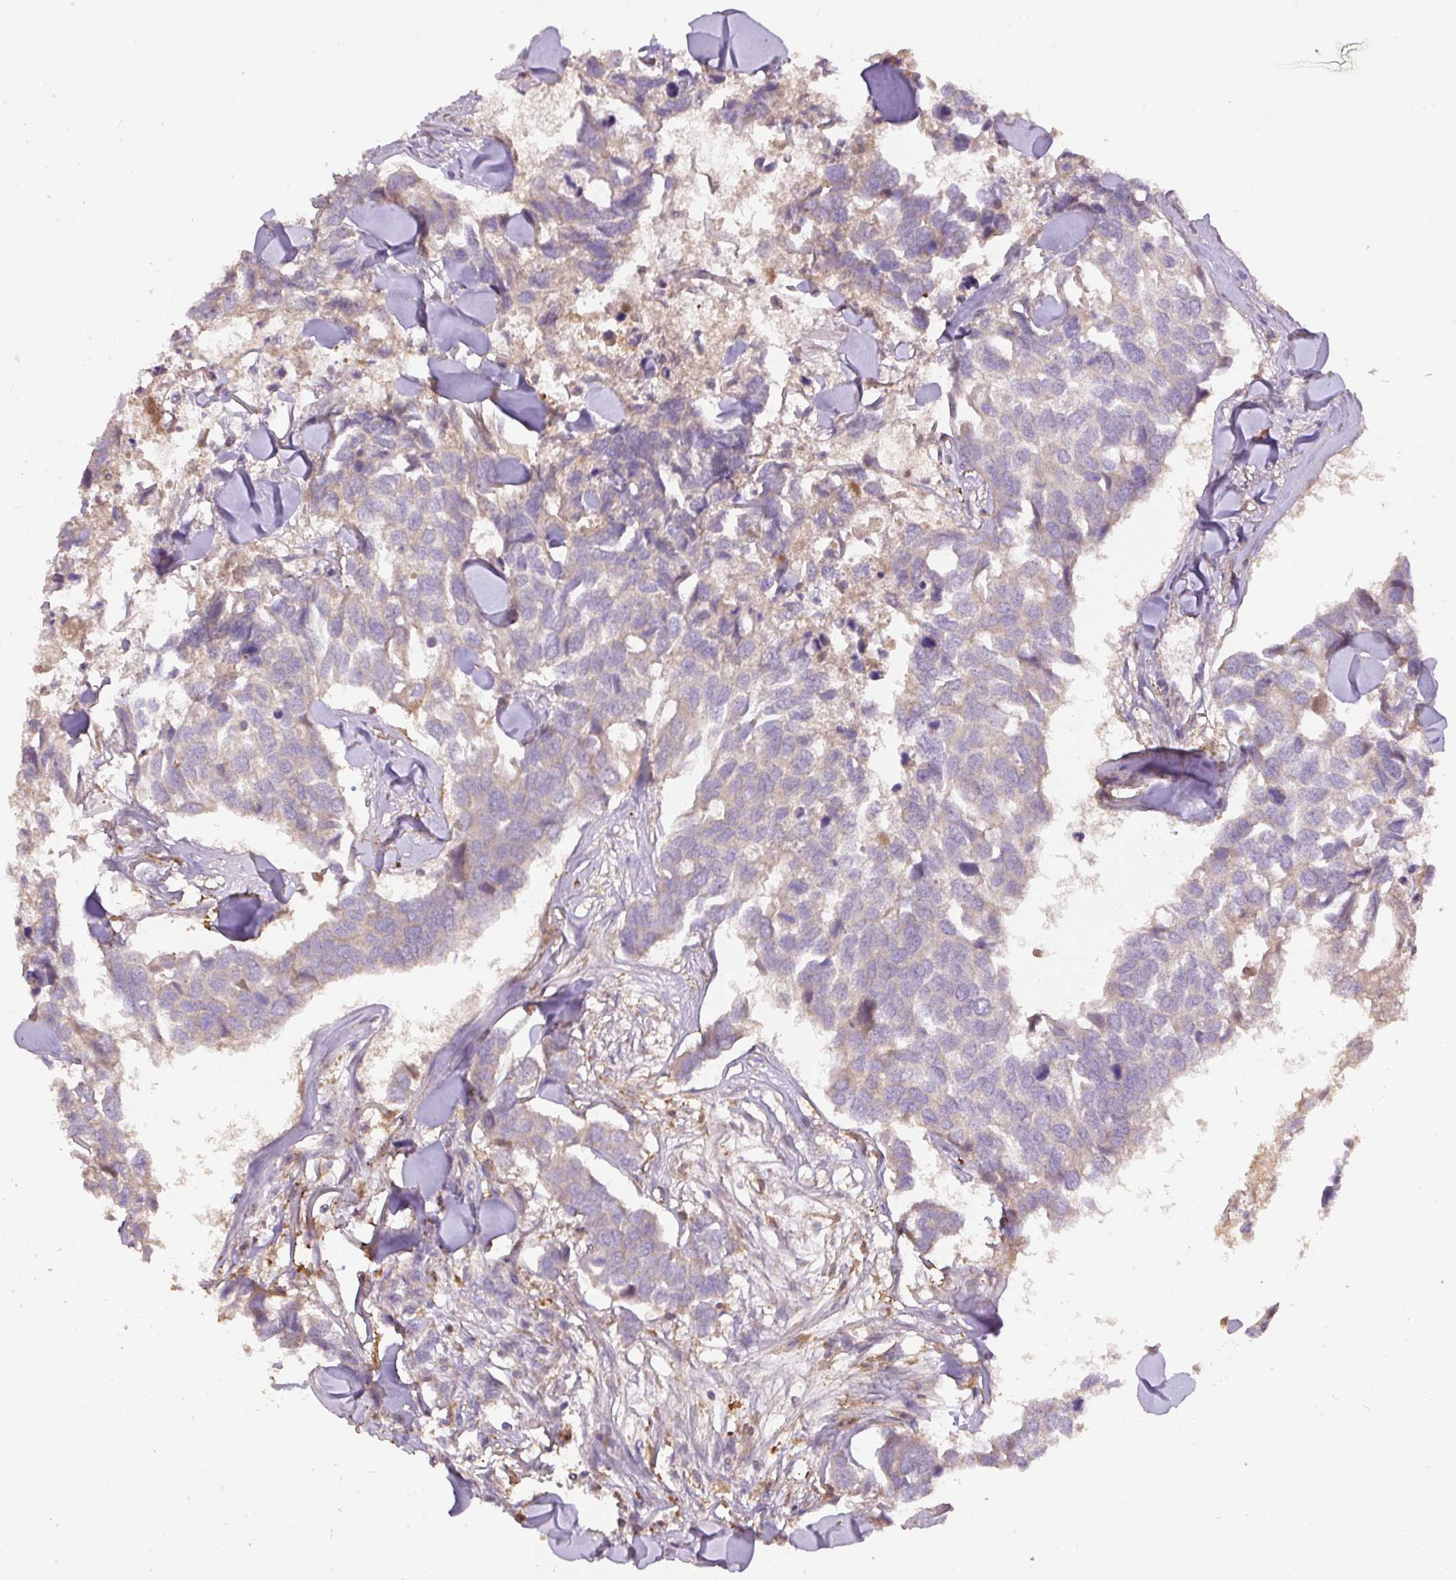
{"staining": {"intensity": "weak", "quantity": "<25%", "location": "cytoplasmic/membranous"}, "tissue": "breast cancer", "cell_type": "Tumor cells", "image_type": "cancer", "snomed": [{"axis": "morphology", "description": "Duct carcinoma"}, {"axis": "topography", "description": "Breast"}], "caption": "This is an immunohistochemistry micrograph of breast cancer. There is no expression in tumor cells.", "gene": "DAPK1", "patient": {"sex": "female", "age": 83}}